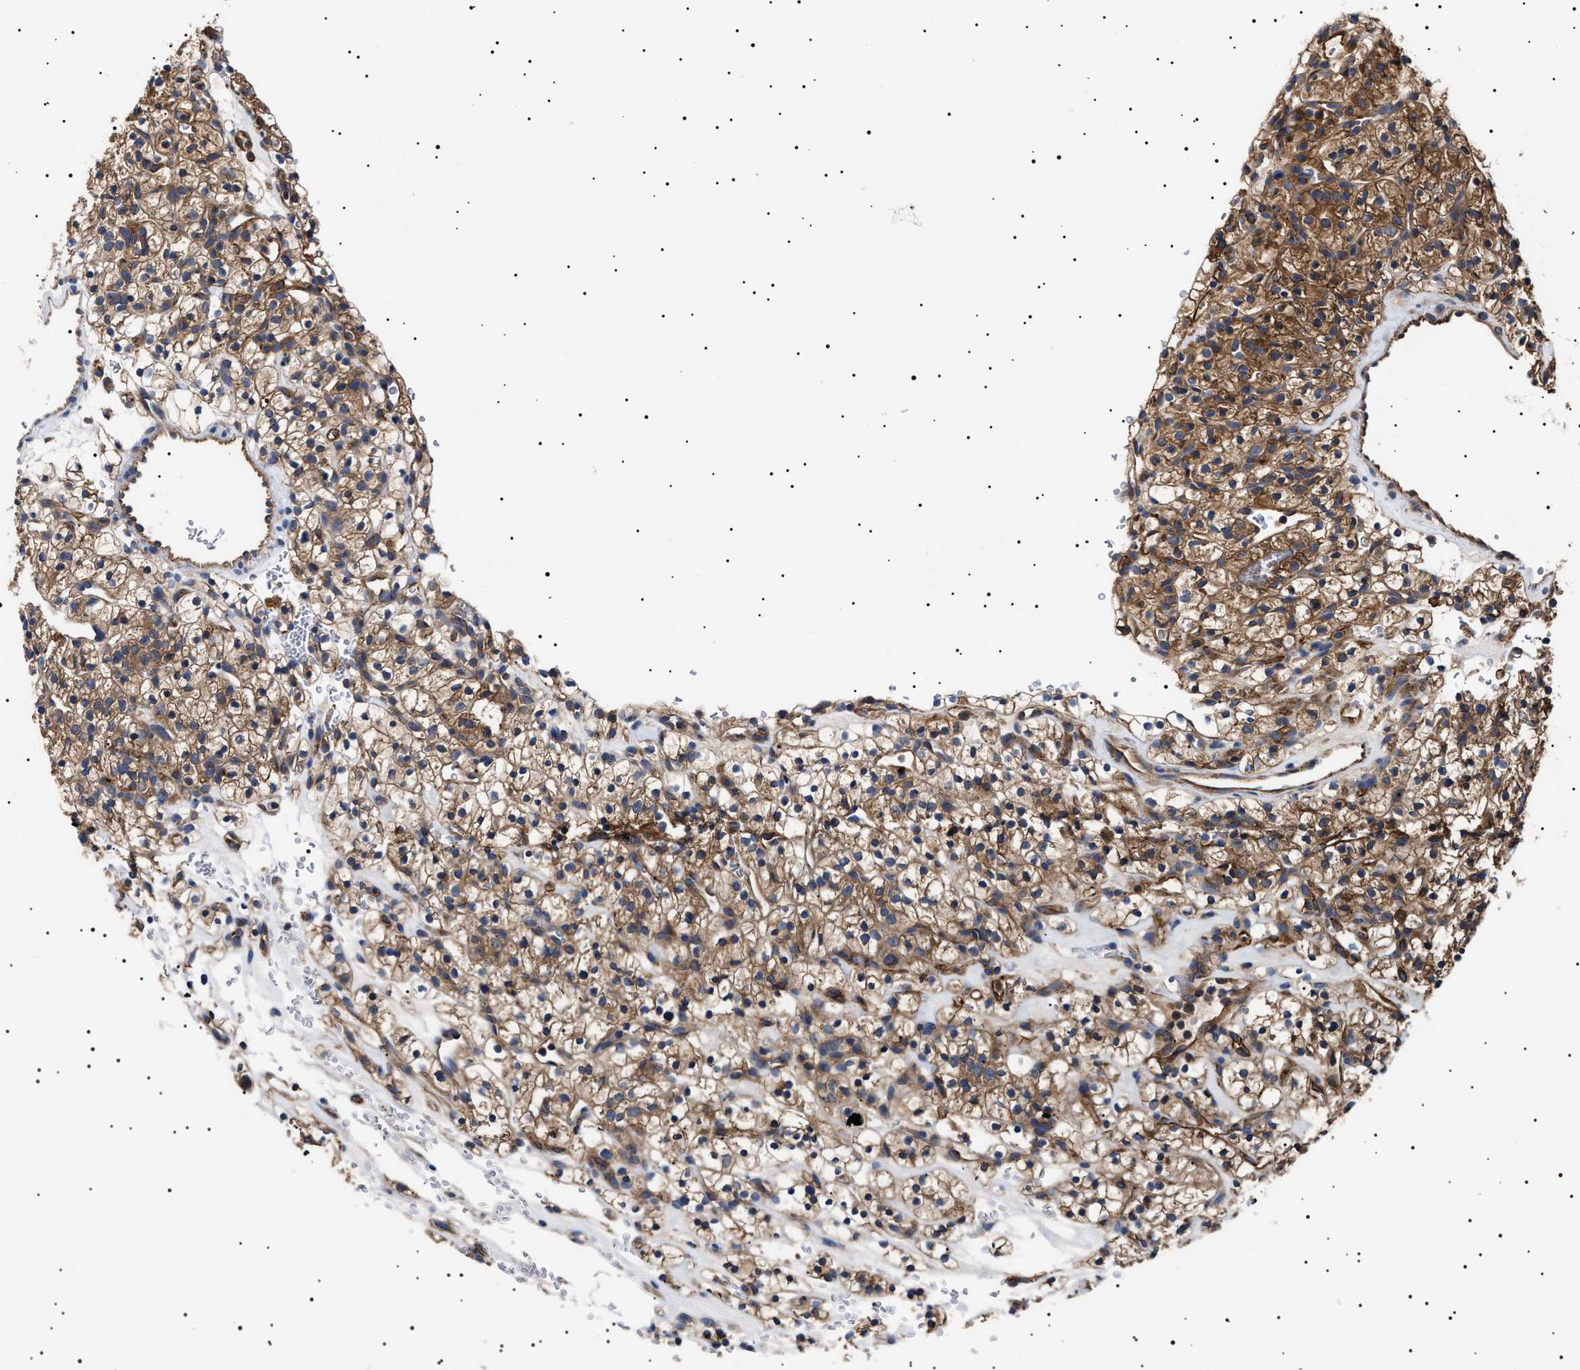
{"staining": {"intensity": "moderate", "quantity": ">75%", "location": "cytoplasmic/membranous"}, "tissue": "renal cancer", "cell_type": "Tumor cells", "image_type": "cancer", "snomed": [{"axis": "morphology", "description": "Adenocarcinoma, NOS"}, {"axis": "topography", "description": "Kidney"}], "caption": "Immunohistochemistry (IHC) image of human adenocarcinoma (renal) stained for a protein (brown), which demonstrates medium levels of moderate cytoplasmic/membranous expression in about >75% of tumor cells.", "gene": "TPP2", "patient": {"sex": "female", "age": 57}}